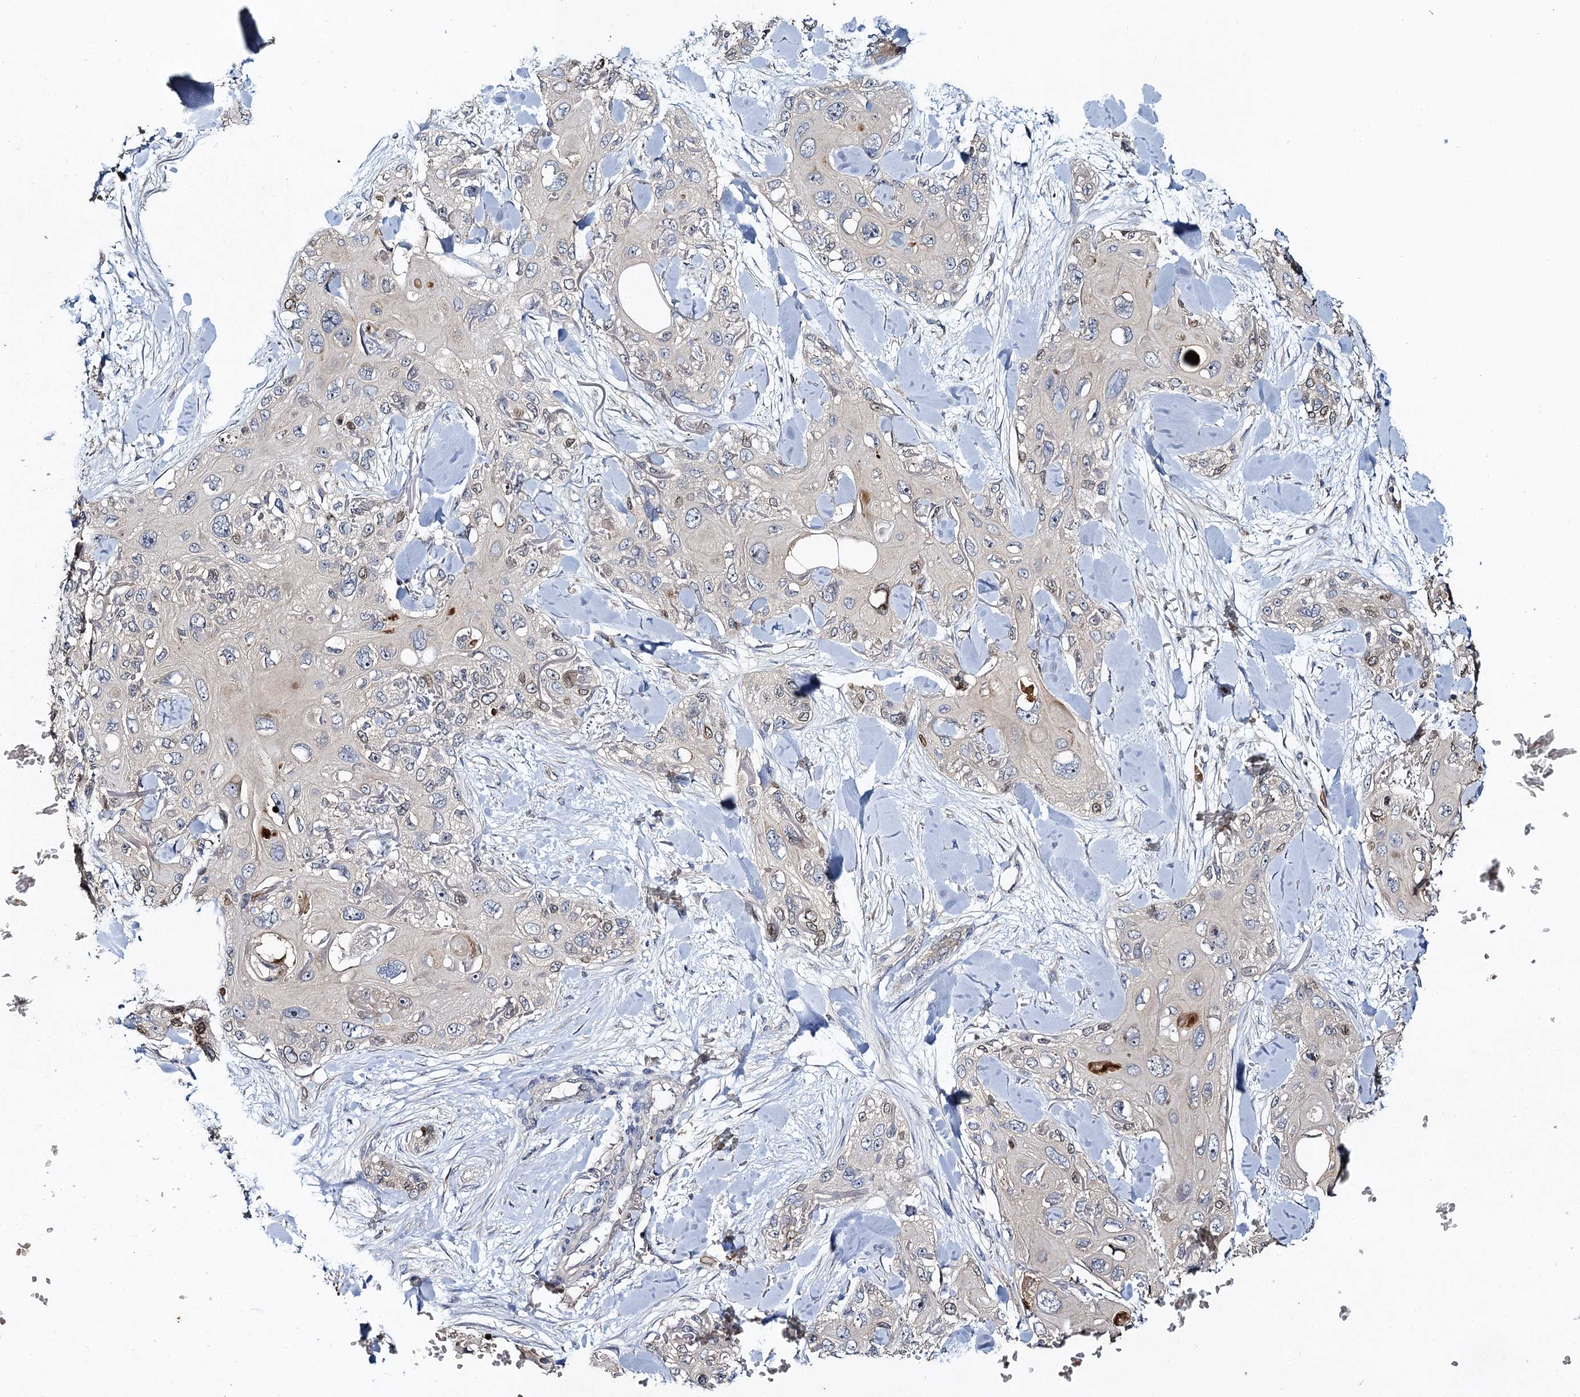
{"staining": {"intensity": "moderate", "quantity": "<25%", "location": "cytoplasmic/membranous,nuclear"}, "tissue": "skin cancer", "cell_type": "Tumor cells", "image_type": "cancer", "snomed": [{"axis": "morphology", "description": "Normal tissue, NOS"}, {"axis": "morphology", "description": "Squamous cell carcinoma, NOS"}, {"axis": "topography", "description": "Skin"}], "caption": "Immunohistochemistry of human skin cancer demonstrates low levels of moderate cytoplasmic/membranous and nuclear staining in approximately <25% of tumor cells.", "gene": "SLC11A2", "patient": {"sex": "male", "age": 72}}